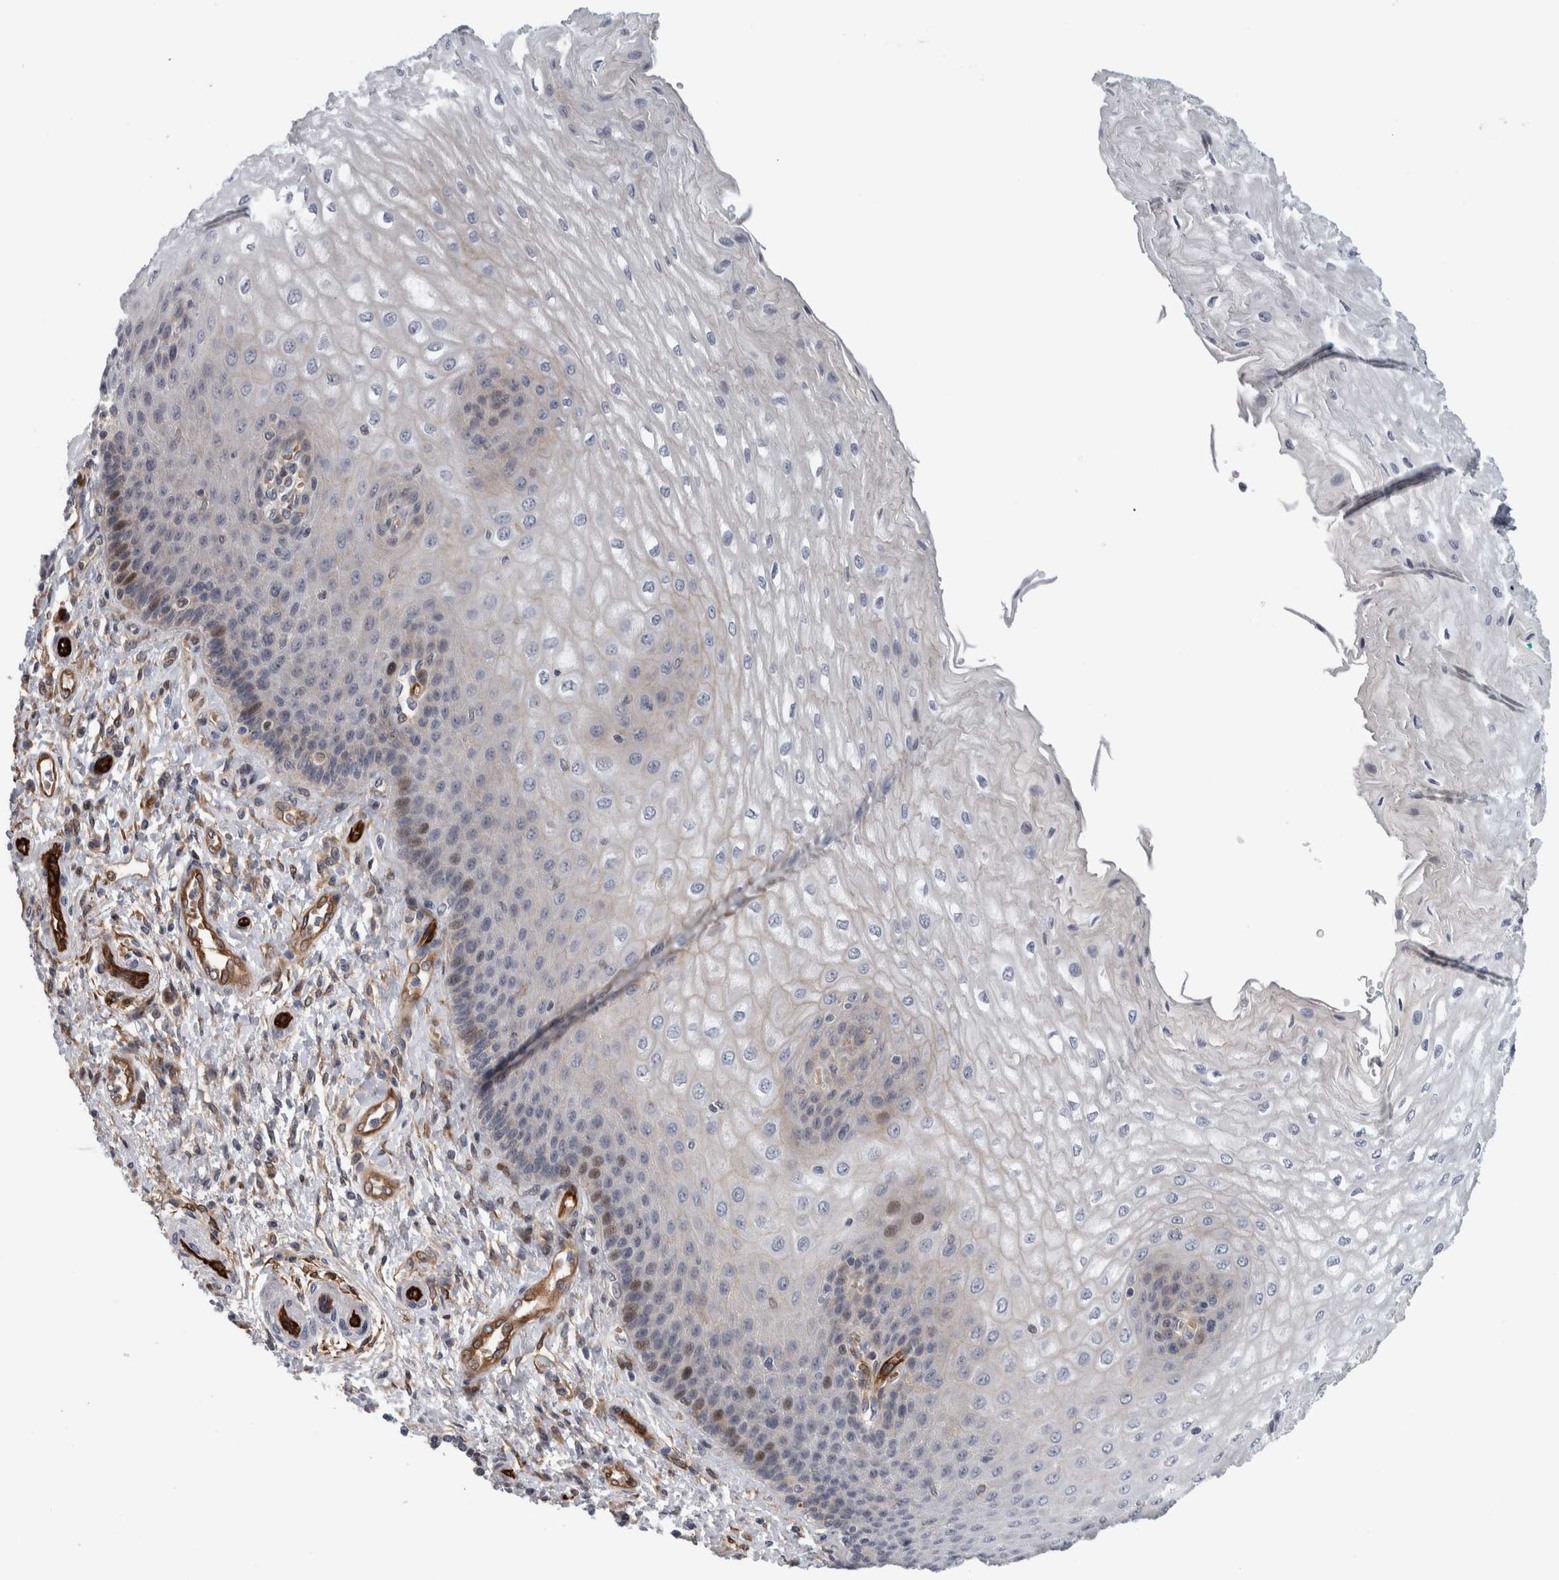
{"staining": {"intensity": "moderate", "quantity": "<25%", "location": "cytoplasmic/membranous,nuclear"}, "tissue": "esophagus", "cell_type": "Squamous epithelial cells", "image_type": "normal", "snomed": [{"axis": "morphology", "description": "Normal tissue, NOS"}, {"axis": "topography", "description": "Esophagus"}], "caption": "A high-resolution histopathology image shows immunohistochemistry (IHC) staining of normal esophagus, which exhibits moderate cytoplasmic/membranous,nuclear positivity in approximately <25% of squamous epithelial cells. The protein of interest is stained brown, and the nuclei are stained in blue (DAB (3,3'-diaminobenzidine) IHC with brightfield microscopy, high magnification).", "gene": "MSL1", "patient": {"sex": "male", "age": 54}}